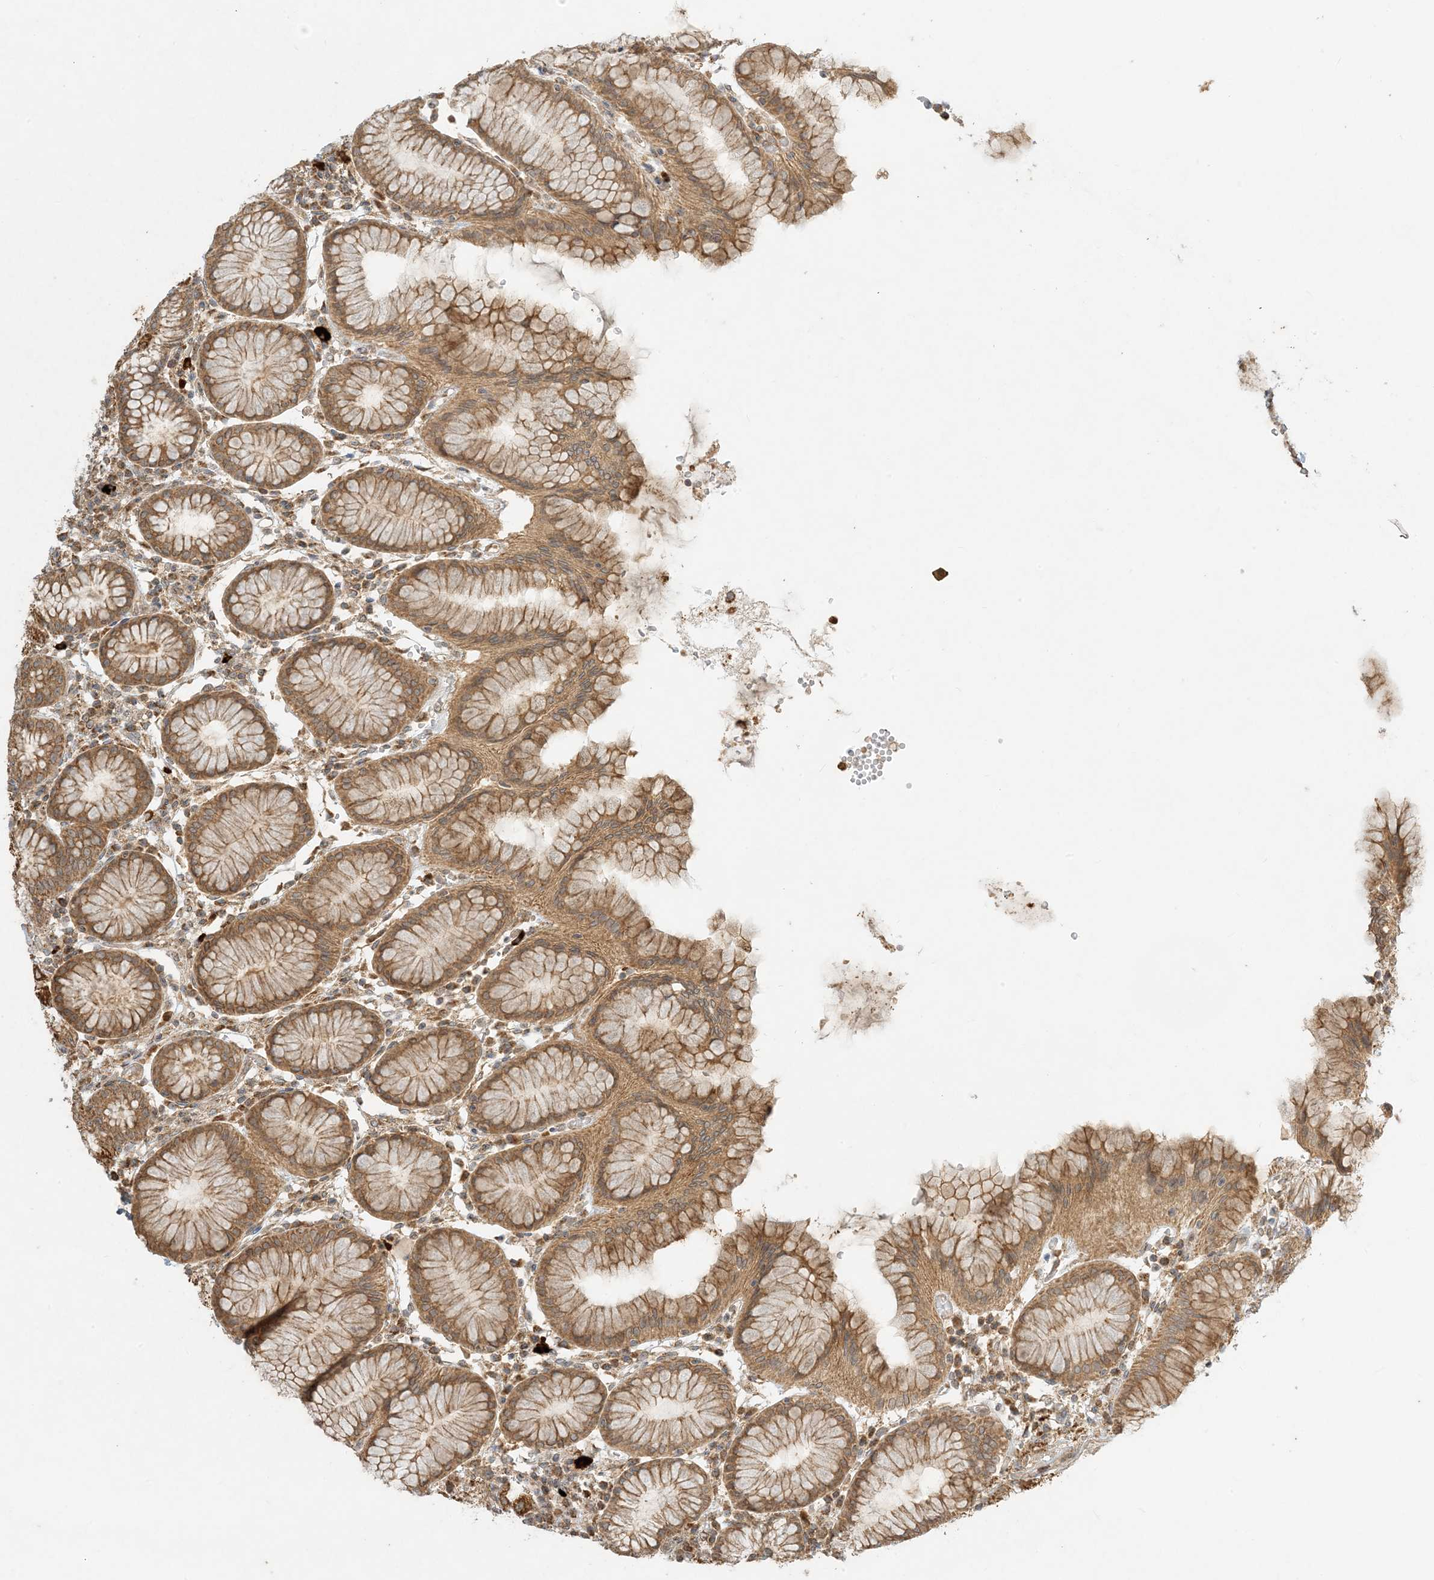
{"staining": {"intensity": "moderate", "quantity": ">75%", "location": "cytoplasmic/membranous"}, "tissue": "stomach", "cell_type": "Glandular cells", "image_type": "normal", "snomed": [{"axis": "morphology", "description": "Normal tissue, NOS"}, {"axis": "topography", "description": "Stomach"}, {"axis": "topography", "description": "Stomach, lower"}], "caption": "Immunohistochemical staining of normal stomach exhibits moderate cytoplasmic/membranous protein positivity in about >75% of glandular cells.", "gene": "MCOLN1", "patient": {"sex": "female", "age": 56}}